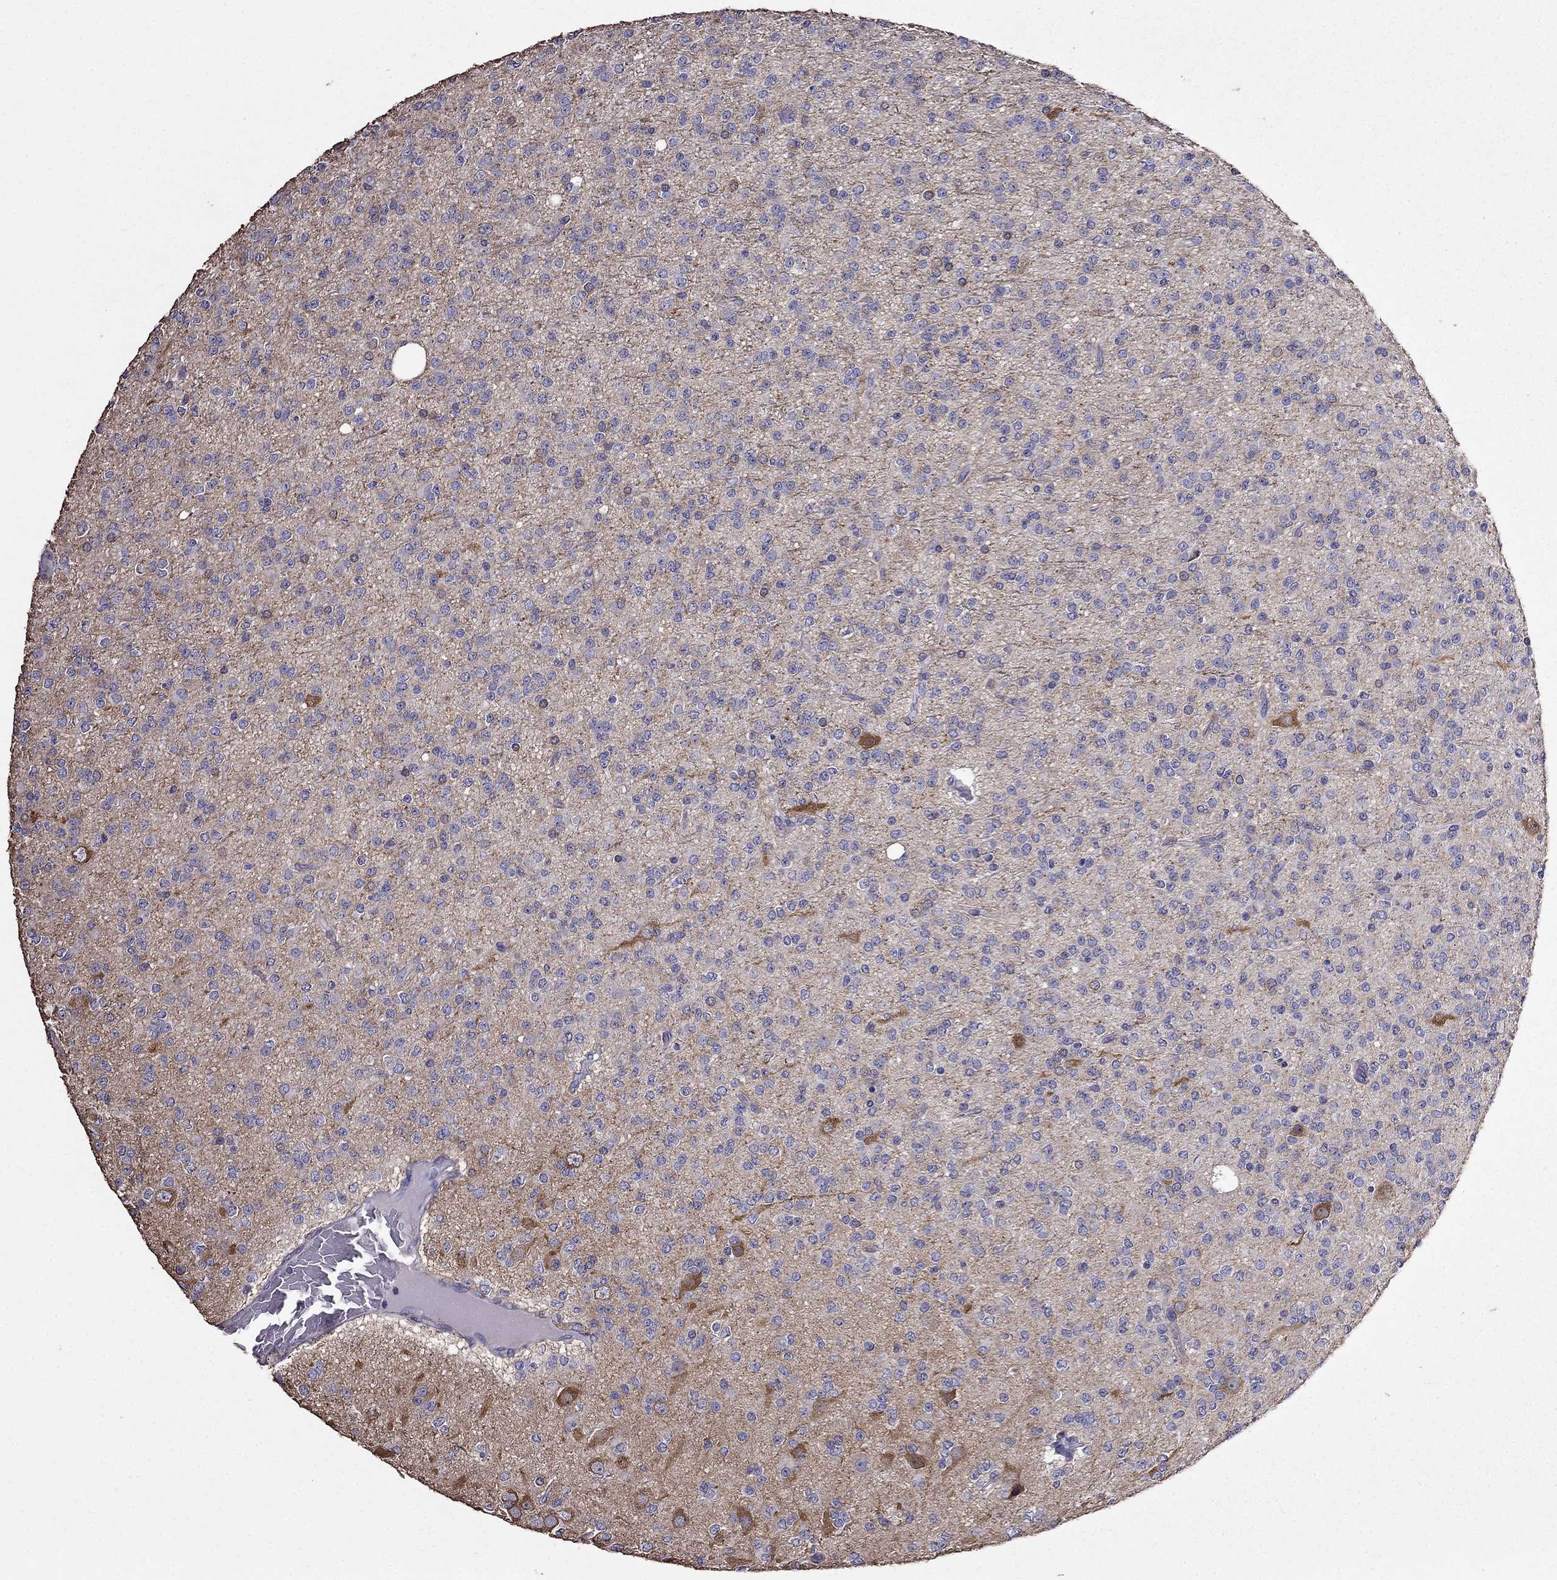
{"staining": {"intensity": "negative", "quantity": "none", "location": "none"}, "tissue": "glioma", "cell_type": "Tumor cells", "image_type": "cancer", "snomed": [{"axis": "morphology", "description": "Glioma, malignant, Low grade"}, {"axis": "topography", "description": "Brain"}], "caption": "Human glioma stained for a protein using immunohistochemistry (IHC) demonstrates no staining in tumor cells.", "gene": "AK5", "patient": {"sex": "male", "age": 27}}